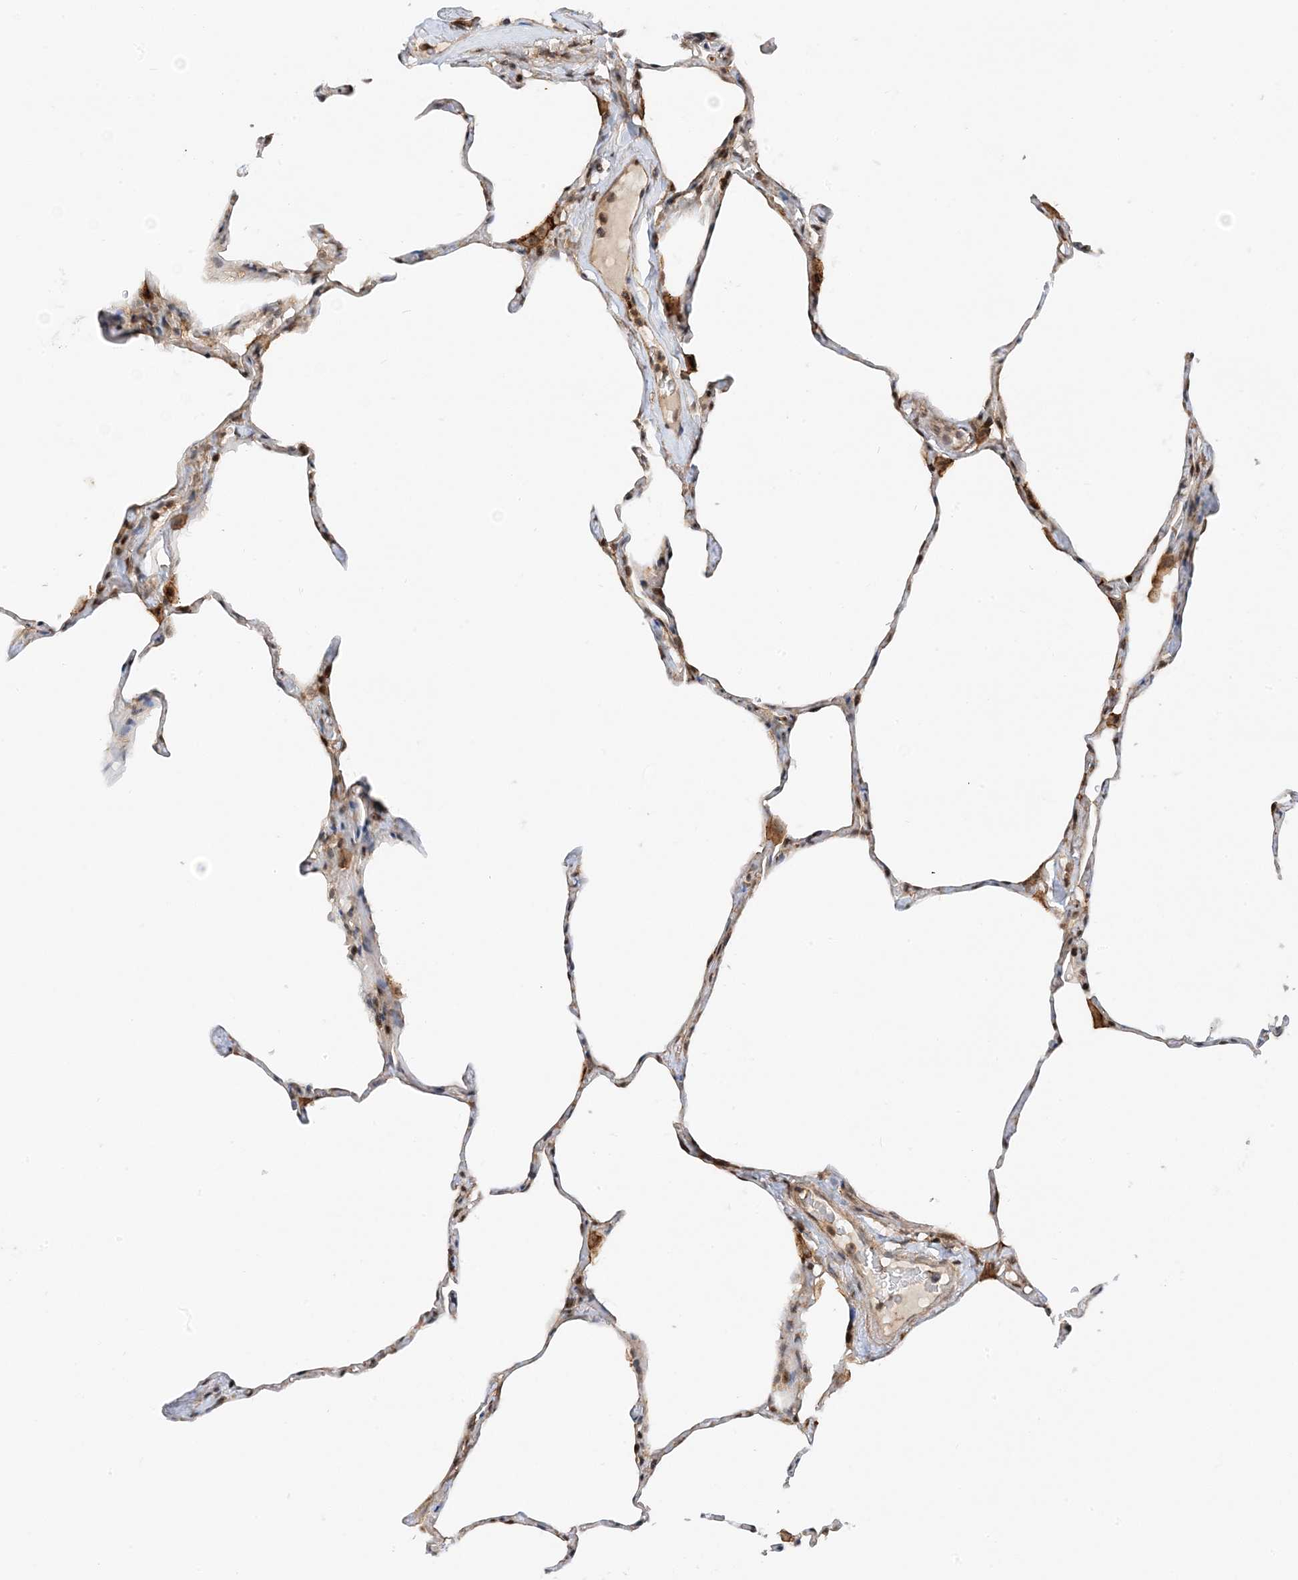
{"staining": {"intensity": "moderate", "quantity": "<25%", "location": "nuclear"}, "tissue": "lung", "cell_type": "Alveolar cells", "image_type": "normal", "snomed": [{"axis": "morphology", "description": "Normal tissue, NOS"}, {"axis": "topography", "description": "Lung"}], "caption": "Lung stained with DAB (3,3'-diaminobenzidine) IHC demonstrates low levels of moderate nuclear staining in about <25% of alveolar cells. The staining was performed using DAB to visualize the protein expression in brown, while the nuclei were stained in blue with hematoxylin (Magnification: 20x).", "gene": "TATDN3", "patient": {"sex": "male", "age": 65}}